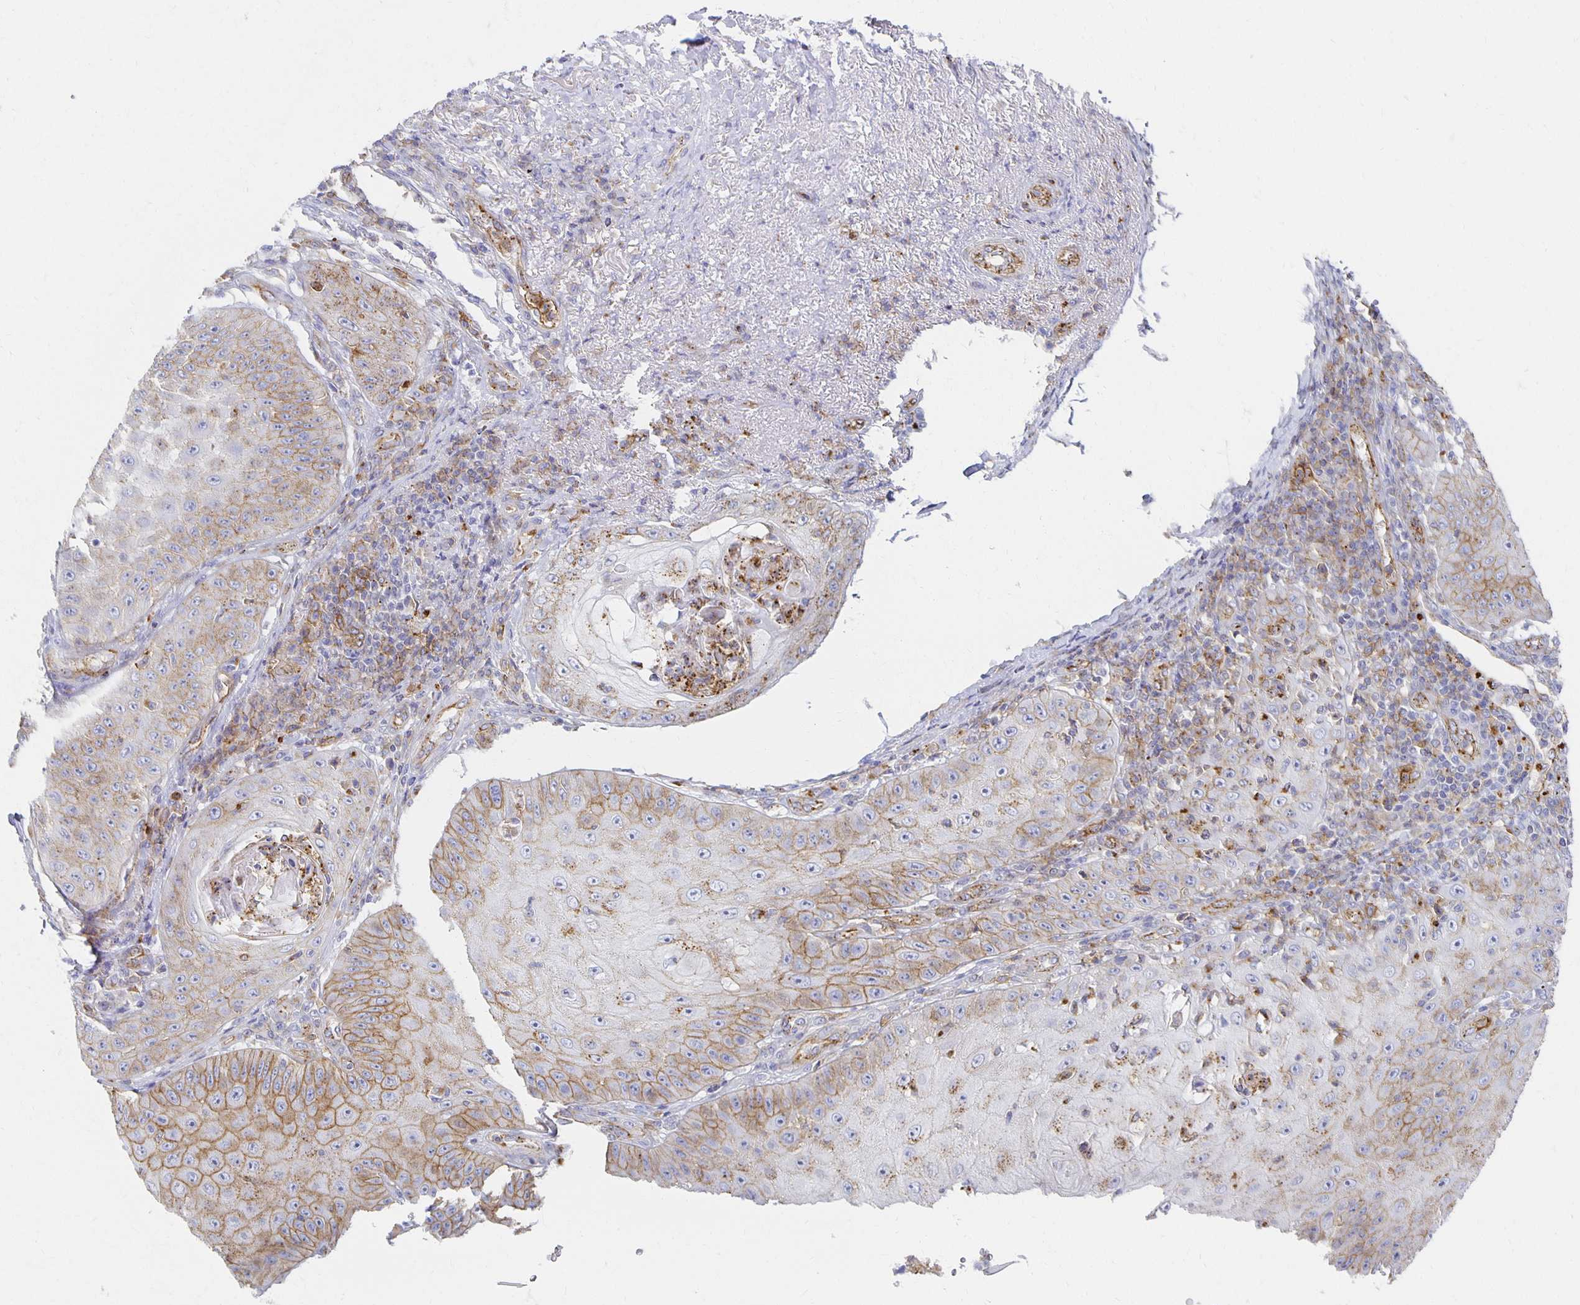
{"staining": {"intensity": "moderate", "quantity": "25%-75%", "location": "cytoplasmic/membranous"}, "tissue": "skin cancer", "cell_type": "Tumor cells", "image_type": "cancer", "snomed": [{"axis": "morphology", "description": "Squamous cell carcinoma, NOS"}, {"axis": "topography", "description": "Skin"}], "caption": "This is a histology image of immunohistochemistry (IHC) staining of skin cancer, which shows moderate positivity in the cytoplasmic/membranous of tumor cells.", "gene": "TAAR1", "patient": {"sex": "male", "age": 70}}